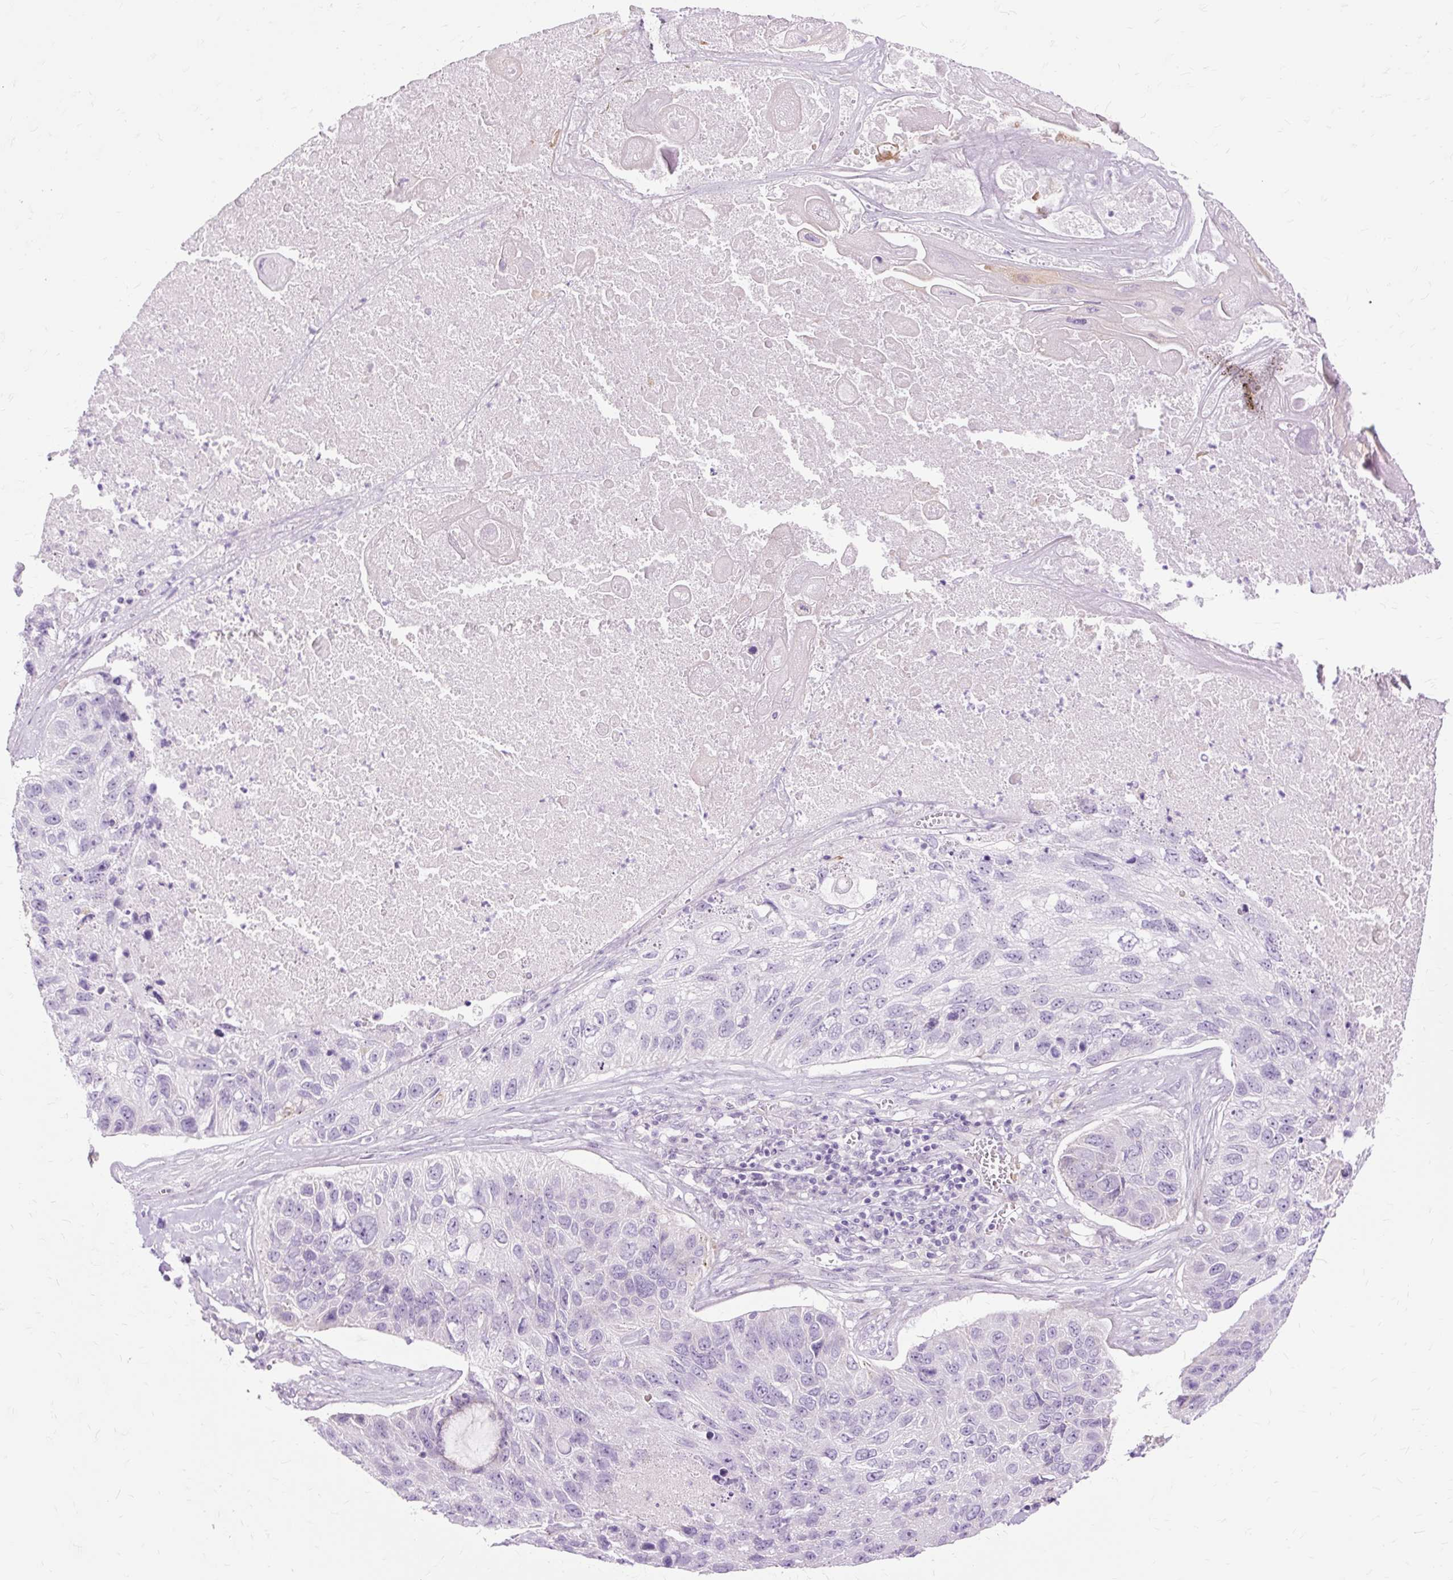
{"staining": {"intensity": "negative", "quantity": "none", "location": "none"}, "tissue": "lung cancer", "cell_type": "Tumor cells", "image_type": "cancer", "snomed": [{"axis": "morphology", "description": "Squamous cell carcinoma, NOS"}, {"axis": "topography", "description": "Lung"}], "caption": "This is an immunohistochemistry (IHC) photomicrograph of human squamous cell carcinoma (lung). There is no staining in tumor cells.", "gene": "DCTN4", "patient": {"sex": "male", "age": 61}}